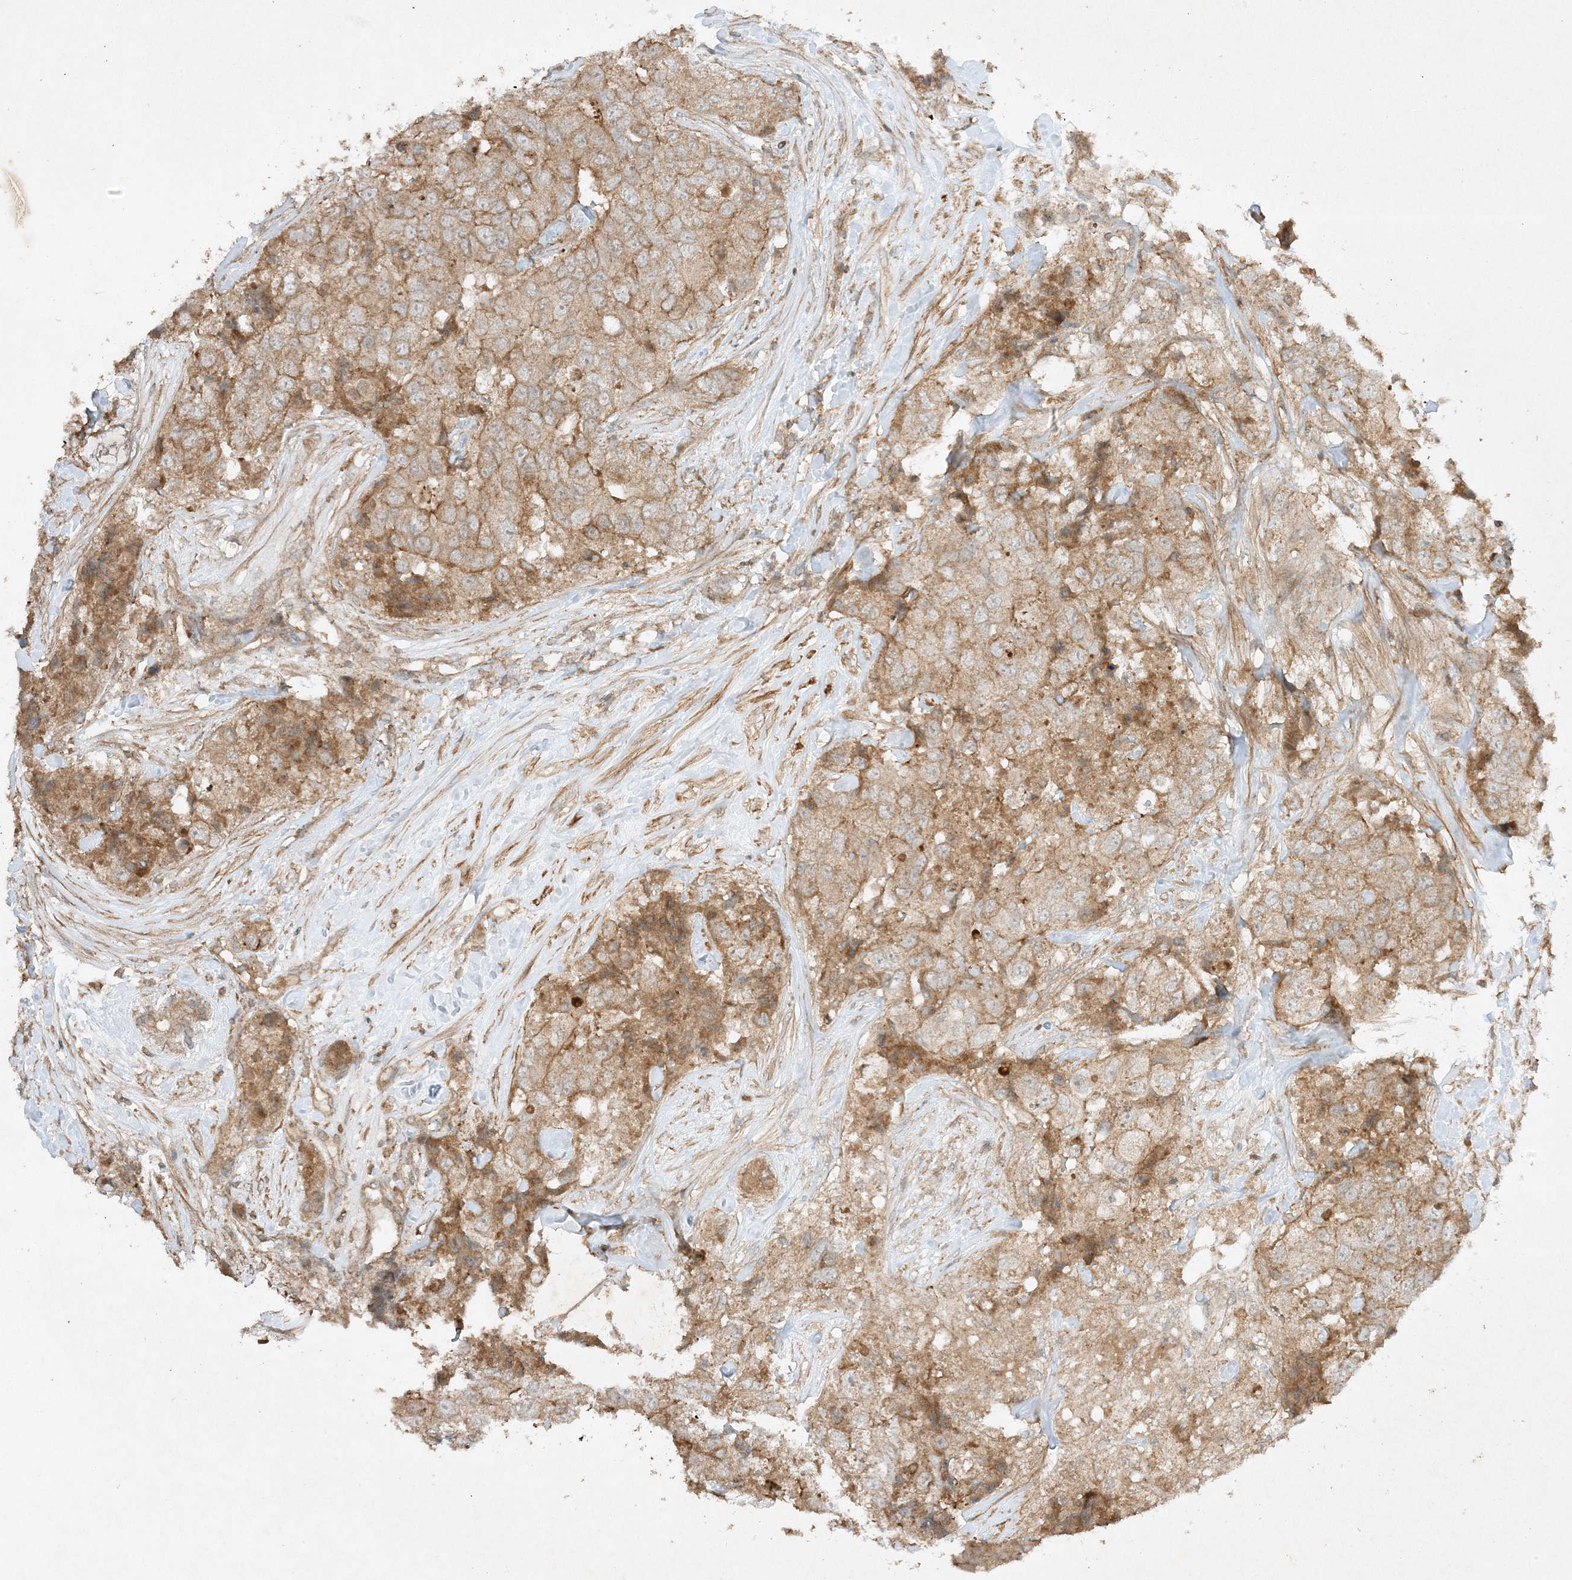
{"staining": {"intensity": "weak", "quantity": ">75%", "location": "cytoplasmic/membranous"}, "tissue": "breast cancer", "cell_type": "Tumor cells", "image_type": "cancer", "snomed": [{"axis": "morphology", "description": "Duct carcinoma"}, {"axis": "topography", "description": "Breast"}], "caption": "Intraductal carcinoma (breast) tissue reveals weak cytoplasmic/membranous staining in approximately >75% of tumor cells, visualized by immunohistochemistry. Nuclei are stained in blue.", "gene": "XRN1", "patient": {"sex": "female", "age": 62}}